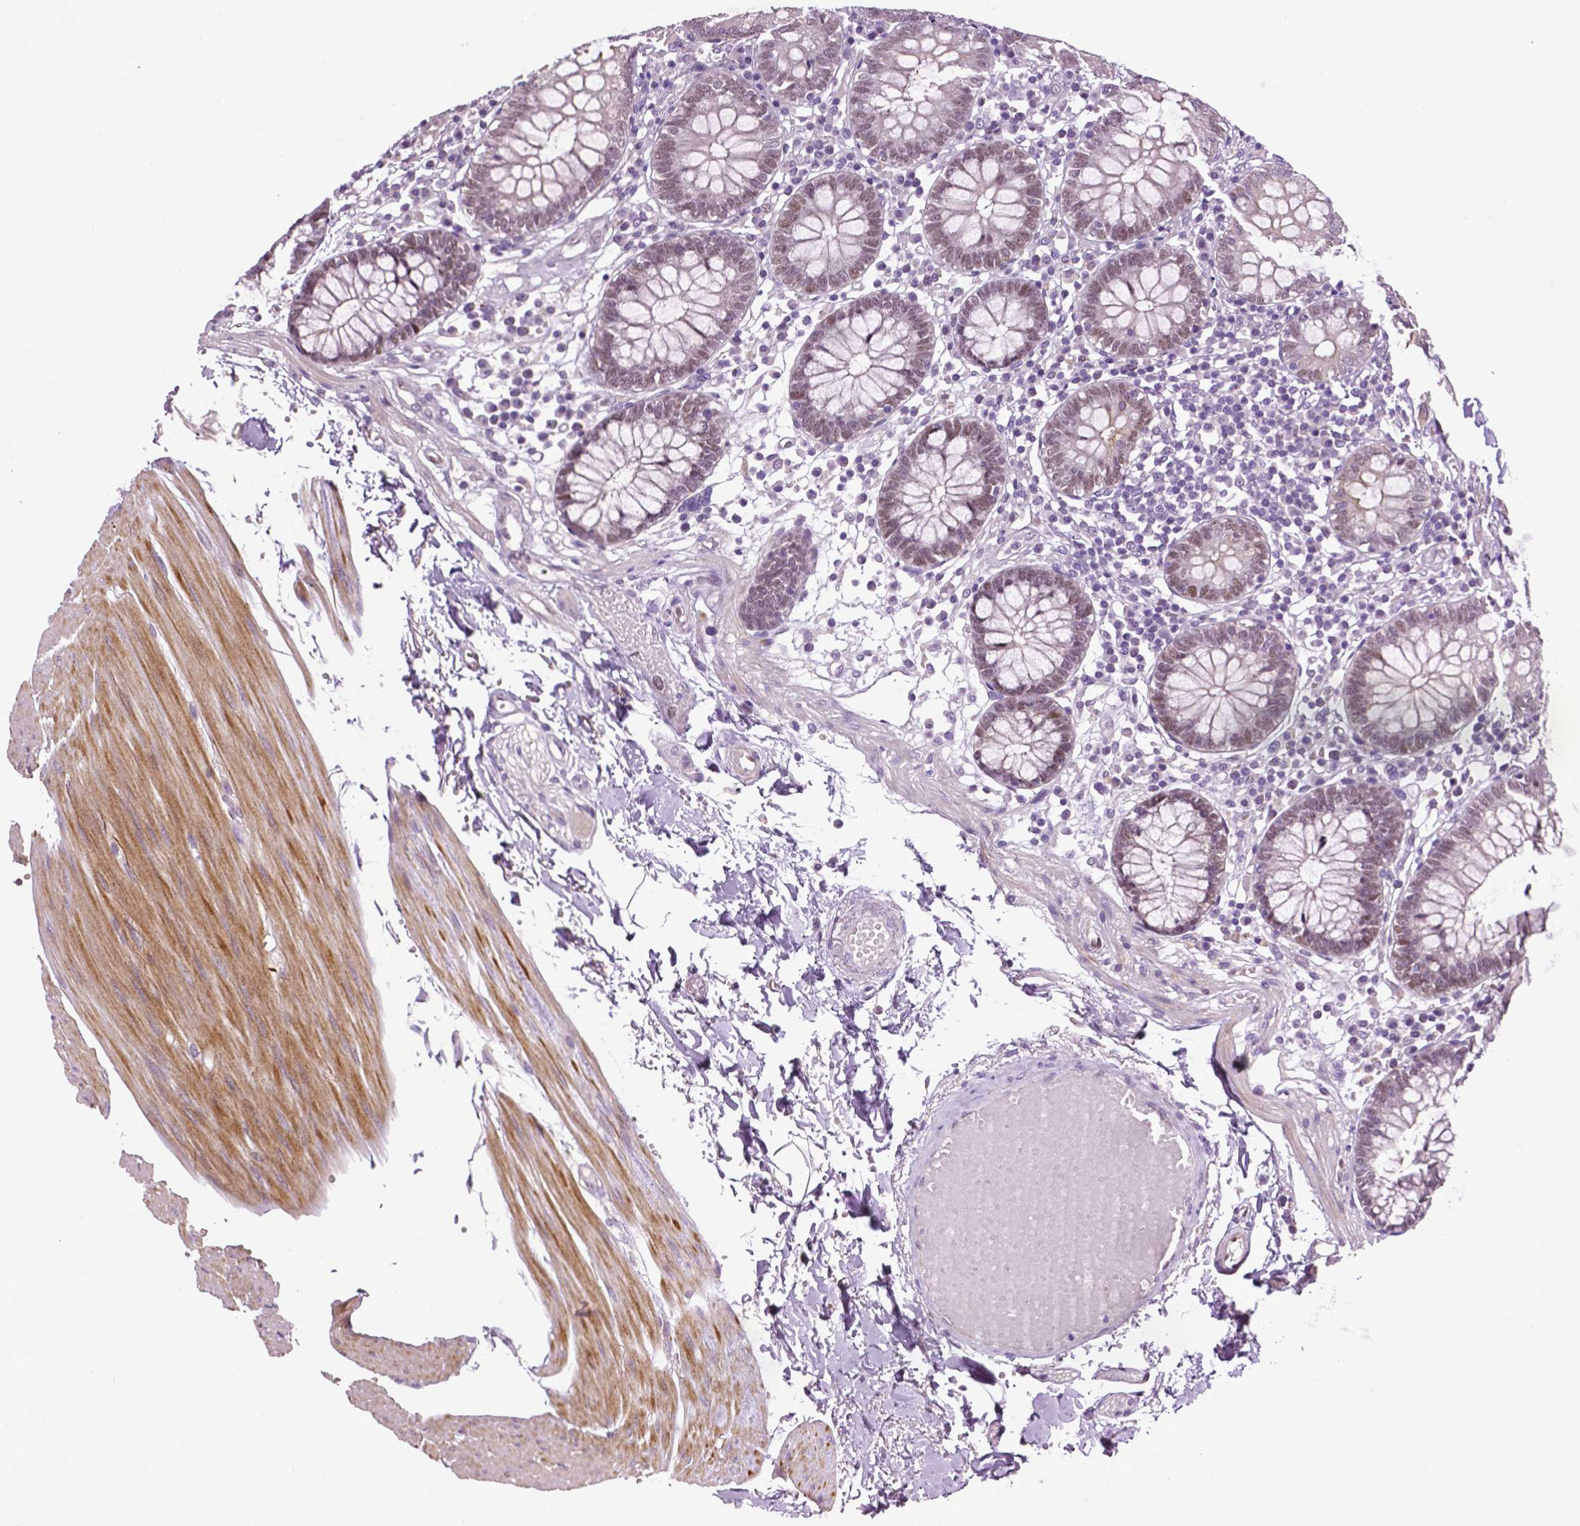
{"staining": {"intensity": "moderate", "quantity": "<25%", "location": "nuclear"}, "tissue": "colon", "cell_type": "Endothelial cells", "image_type": "normal", "snomed": [{"axis": "morphology", "description": "Normal tissue, NOS"}, {"axis": "morphology", "description": "Adenocarcinoma, NOS"}, {"axis": "topography", "description": "Colon"}], "caption": "Immunohistochemical staining of normal colon shows moderate nuclear protein positivity in approximately <25% of endothelial cells.", "gene": "PTGER3", "patient": {"sex": "male", "age": 83}}